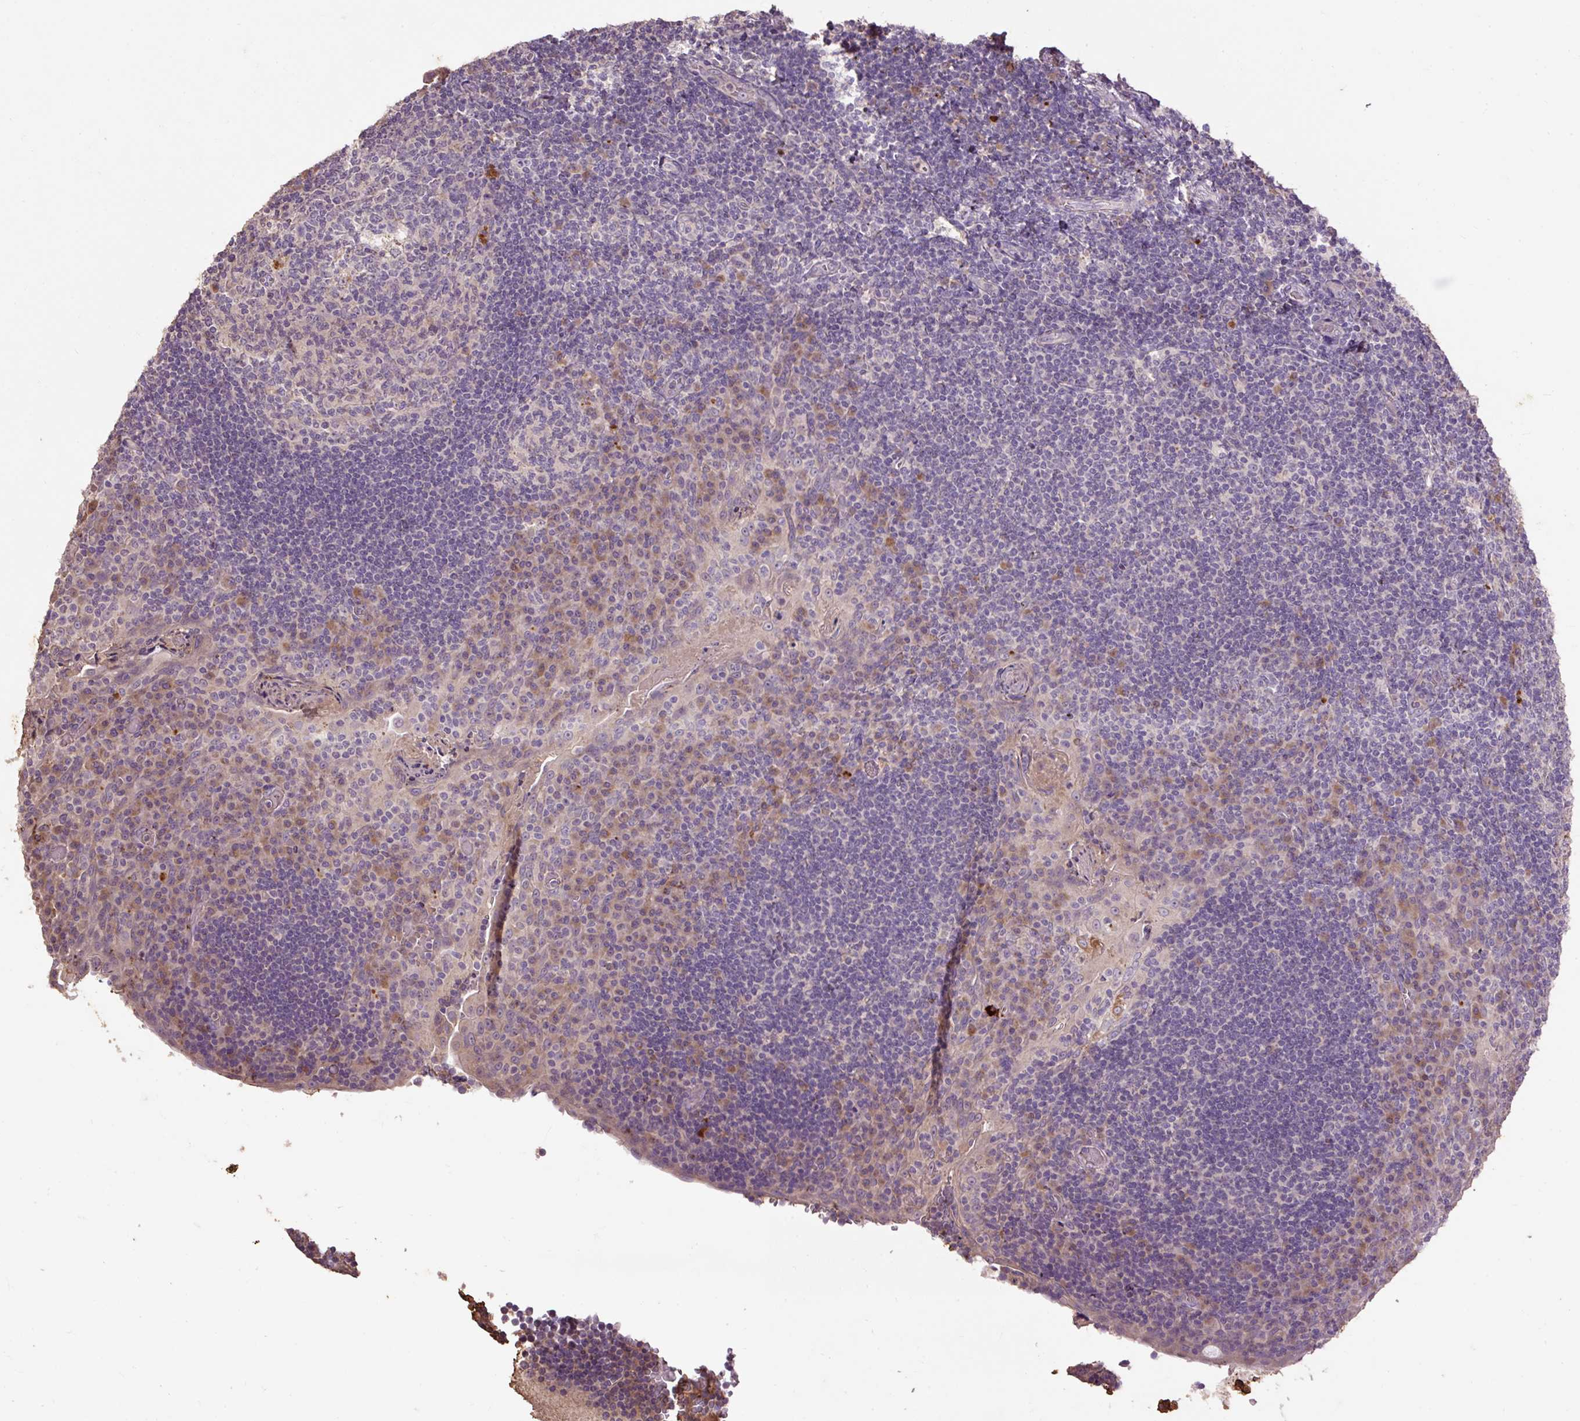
{"staining": {"intensity": "weak", "quantity": "<25%", "location": "cytoplasmic/membranous"}, "tissue": "tonsil", "cell_type": "Germinal center cells", "image_type": "normal", "snomed": [{"axis": "morphology", "description": "Normal tissue, NOS"}, {"axis": "topography", "description": "Tonsil"}], "caption": "This image is of normal tonsil stained with IHC to label a protein in brown with the nuclei are counter-stained blue. There is no expression in germinal center cells.", "gene": "LRTM2", "patient": {"sex": "male", "age": 17}}